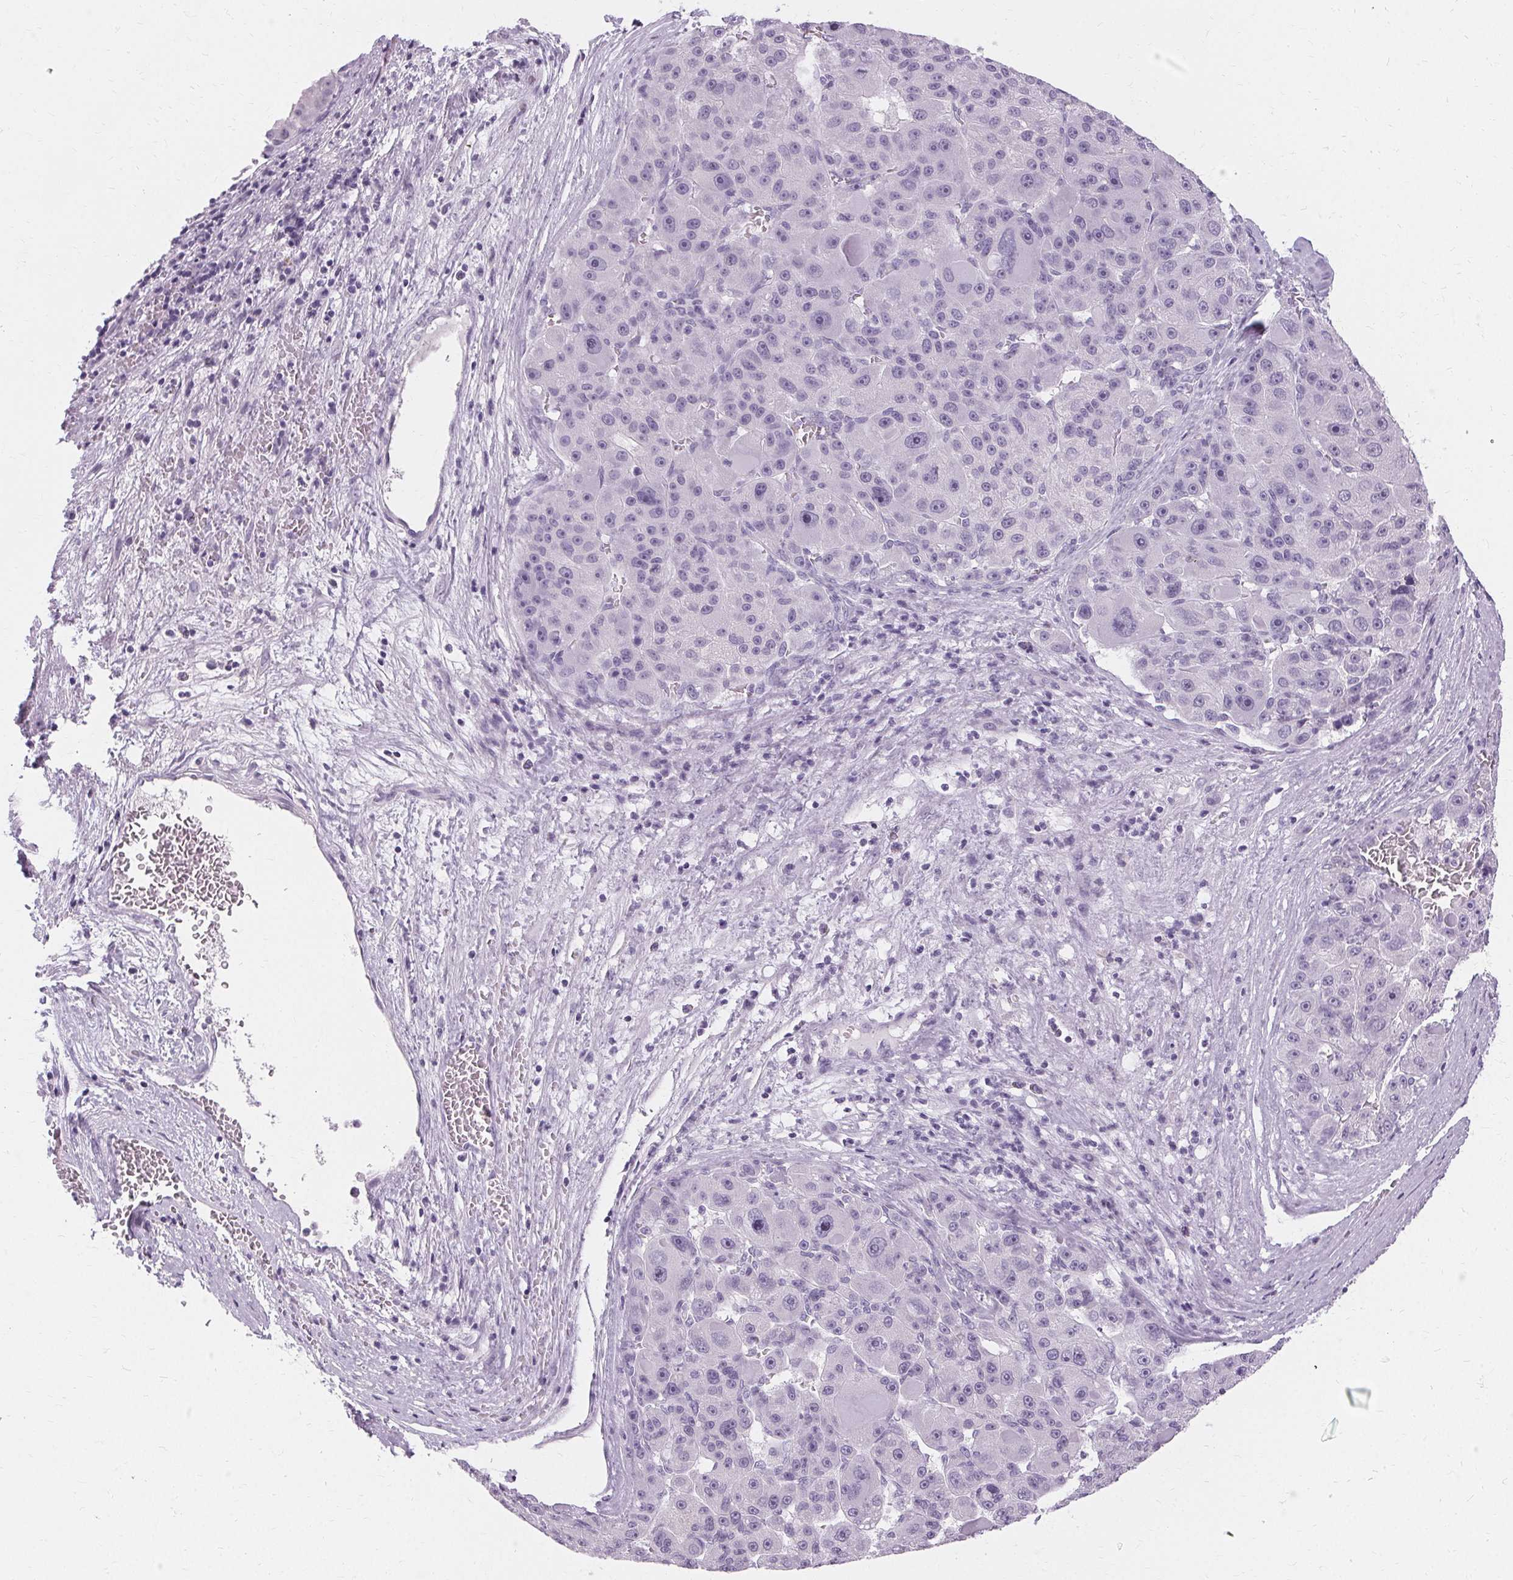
{"staining": {"intensity": "negative", "quantity": "none", "location": "none"}, "tissue": "liver cancer", "cell_type": "Tumor cells", "image_type": "cancer", "snomed": [{"axis": "morphology", "description": "Carcinoma, Hepatocellular, NOS"}, {"axis": "topography", "description": "Liver"}], "caption": "Immunohistochemistry photomicrograph of liver hepatocellular carcinoma stained for a protein (brown), which displays no staining in tumor cells.", "gene": "KRT6C", "patient": {"sex": "male", "age": 76}}